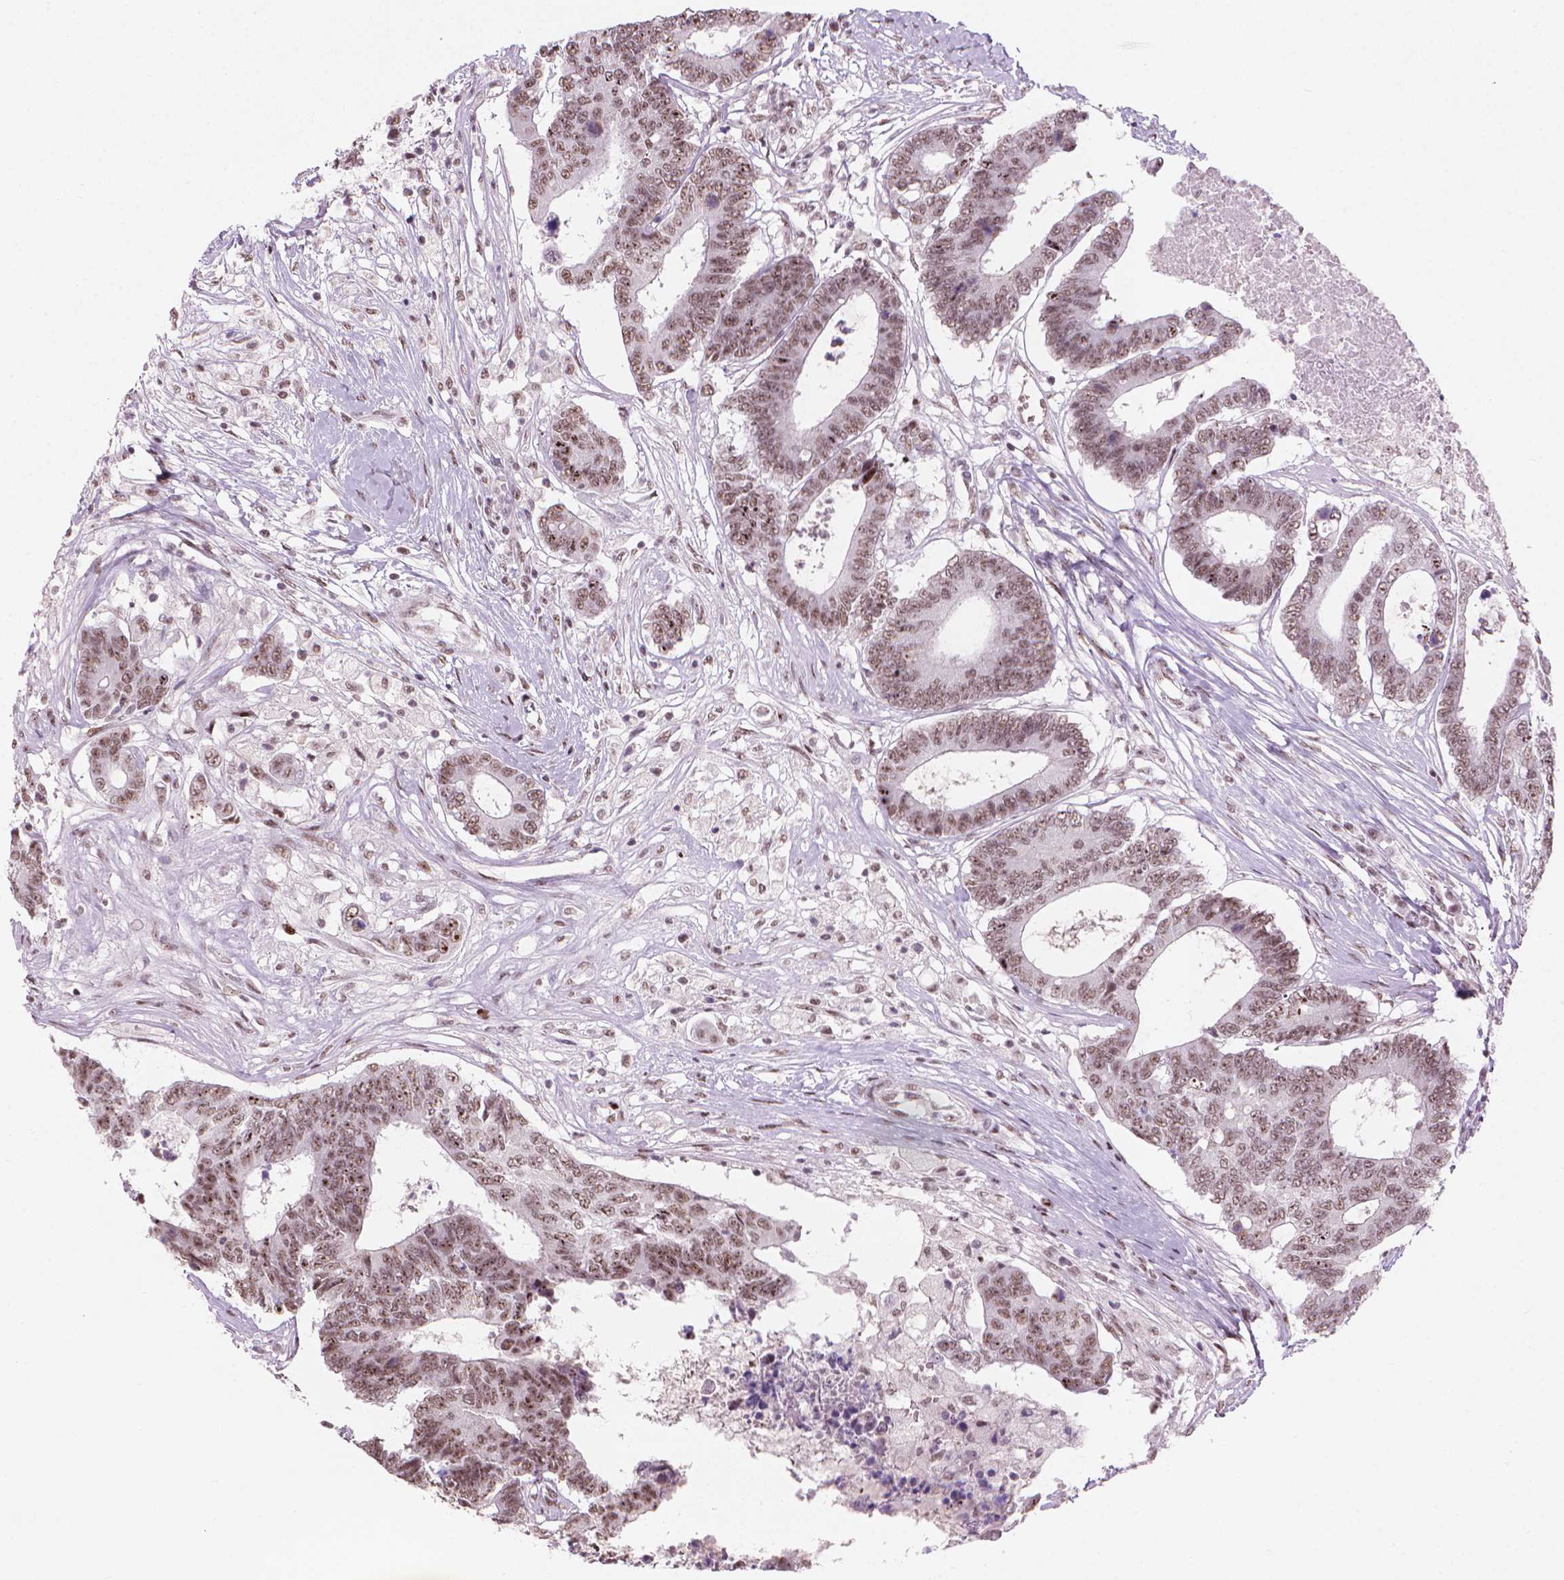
{"staining": {"intensity": "moderate", "quantity": ">75%", "location": "nuclear"}, "tissue": "colorectal cancer", "cell_type": "Tumor cells", "image_type": "cancer", "snomed": [{"axis": "morphology", "description": "Adenocarcinoma, NOS"}, {"axis": "topography", "description": "Colon"}], "caption": "Brown immunohistochemical staining in colorectal cancer reveals moderate nuclear expression in about >75% of tumor cells. (DAB = brown stain, brightfield microscopy at high magnification).", "gene": "HES7", "patient": {"sex": "female", "age": 48}}